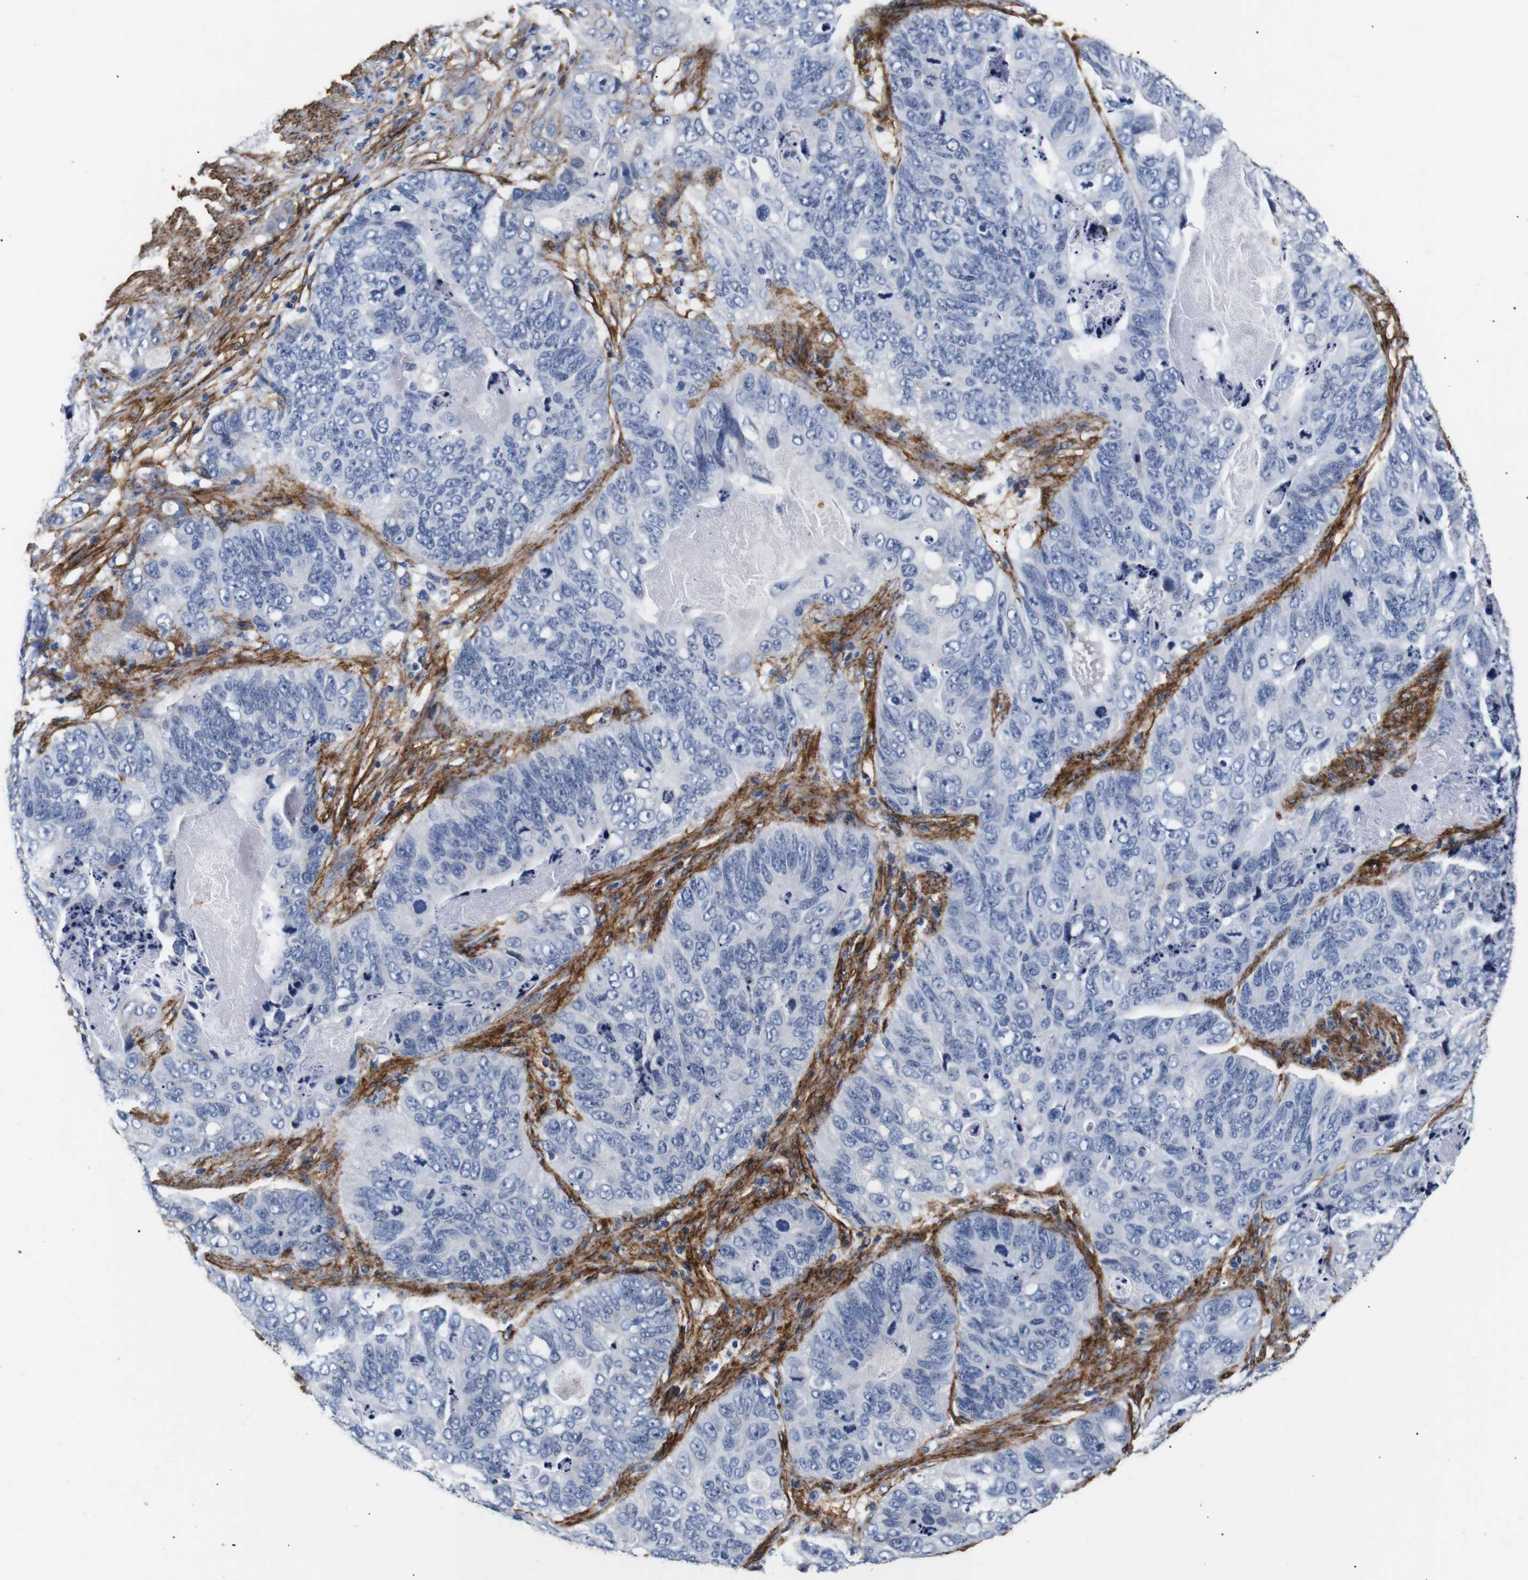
{"staining": {"intensity": "negative", "quantity": "none", "location": "none"}, "tissue": "stomach cancer", "cell_type": "Tumor cells", "image_type": "cancer", "snomed": [{"axis": "morphology", "description": "Adenocarcinoma, NOS"}, {"axis": "topography", "description": "Stomach"}], "caption": "DAB (3,3'-diaminobenzidine) immunohistochemical staining of human stomach cancer (adenocarcinoma) exhibits no significant staining in tumor cells.", "gene": "CAV2", "patient": {"sex": "female", "age": 89}}